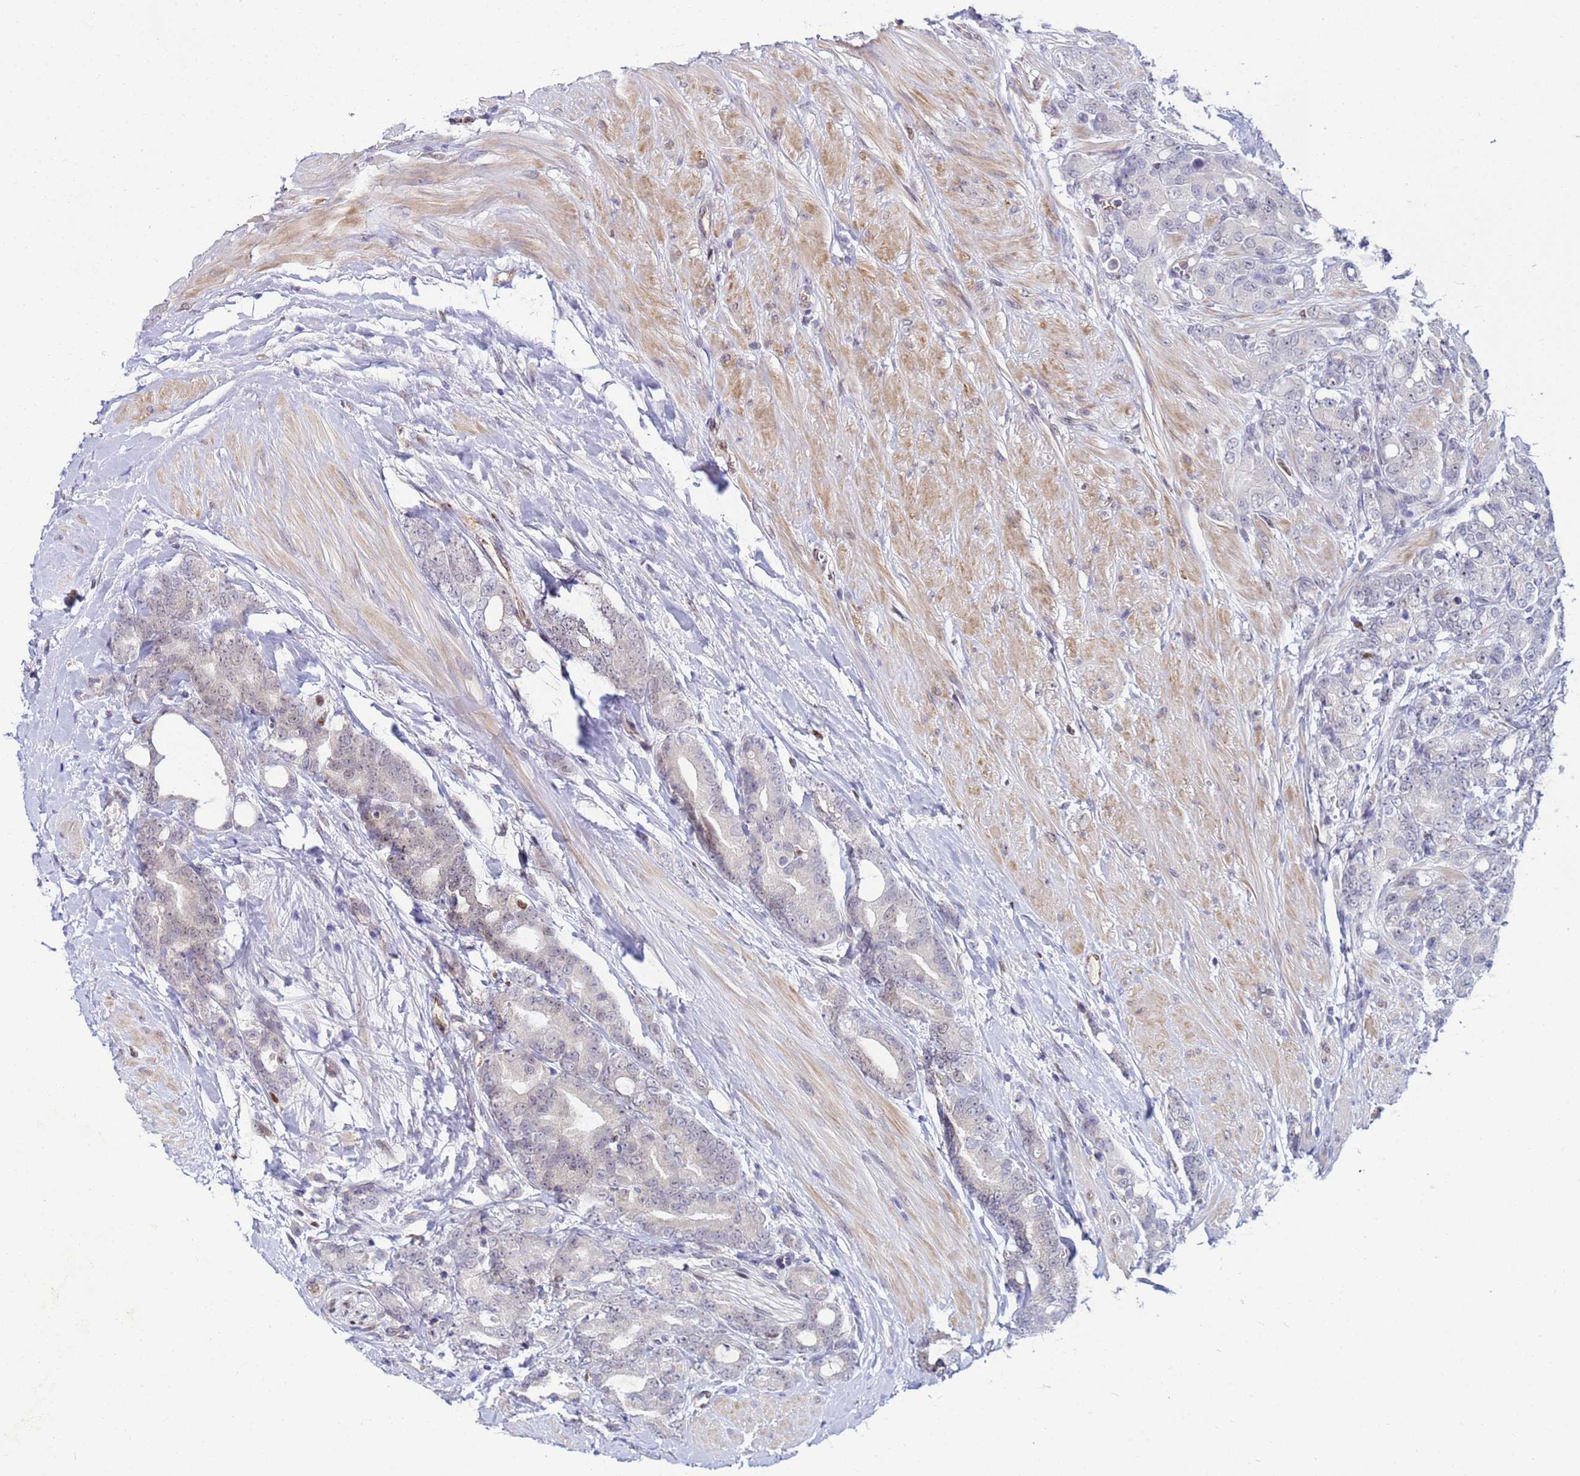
{"staining": {"intensity": "negative", "quantity": "none", "location": "none"}, "tissue": "prostate cancer", "cell_type": "Tumor cells", "image_type": "cancer", "snomed": [{"axis": "morphology", "description": "Adenocarcinoma, High grade"}, {"axis": "topography", "description": "Prostate"}], "caption": "The histopathology image exhibits no staining of tumor cells in prostate cancer.", "gene": "SLC25A37", "patient": {"sex": "male", "age": 62}}